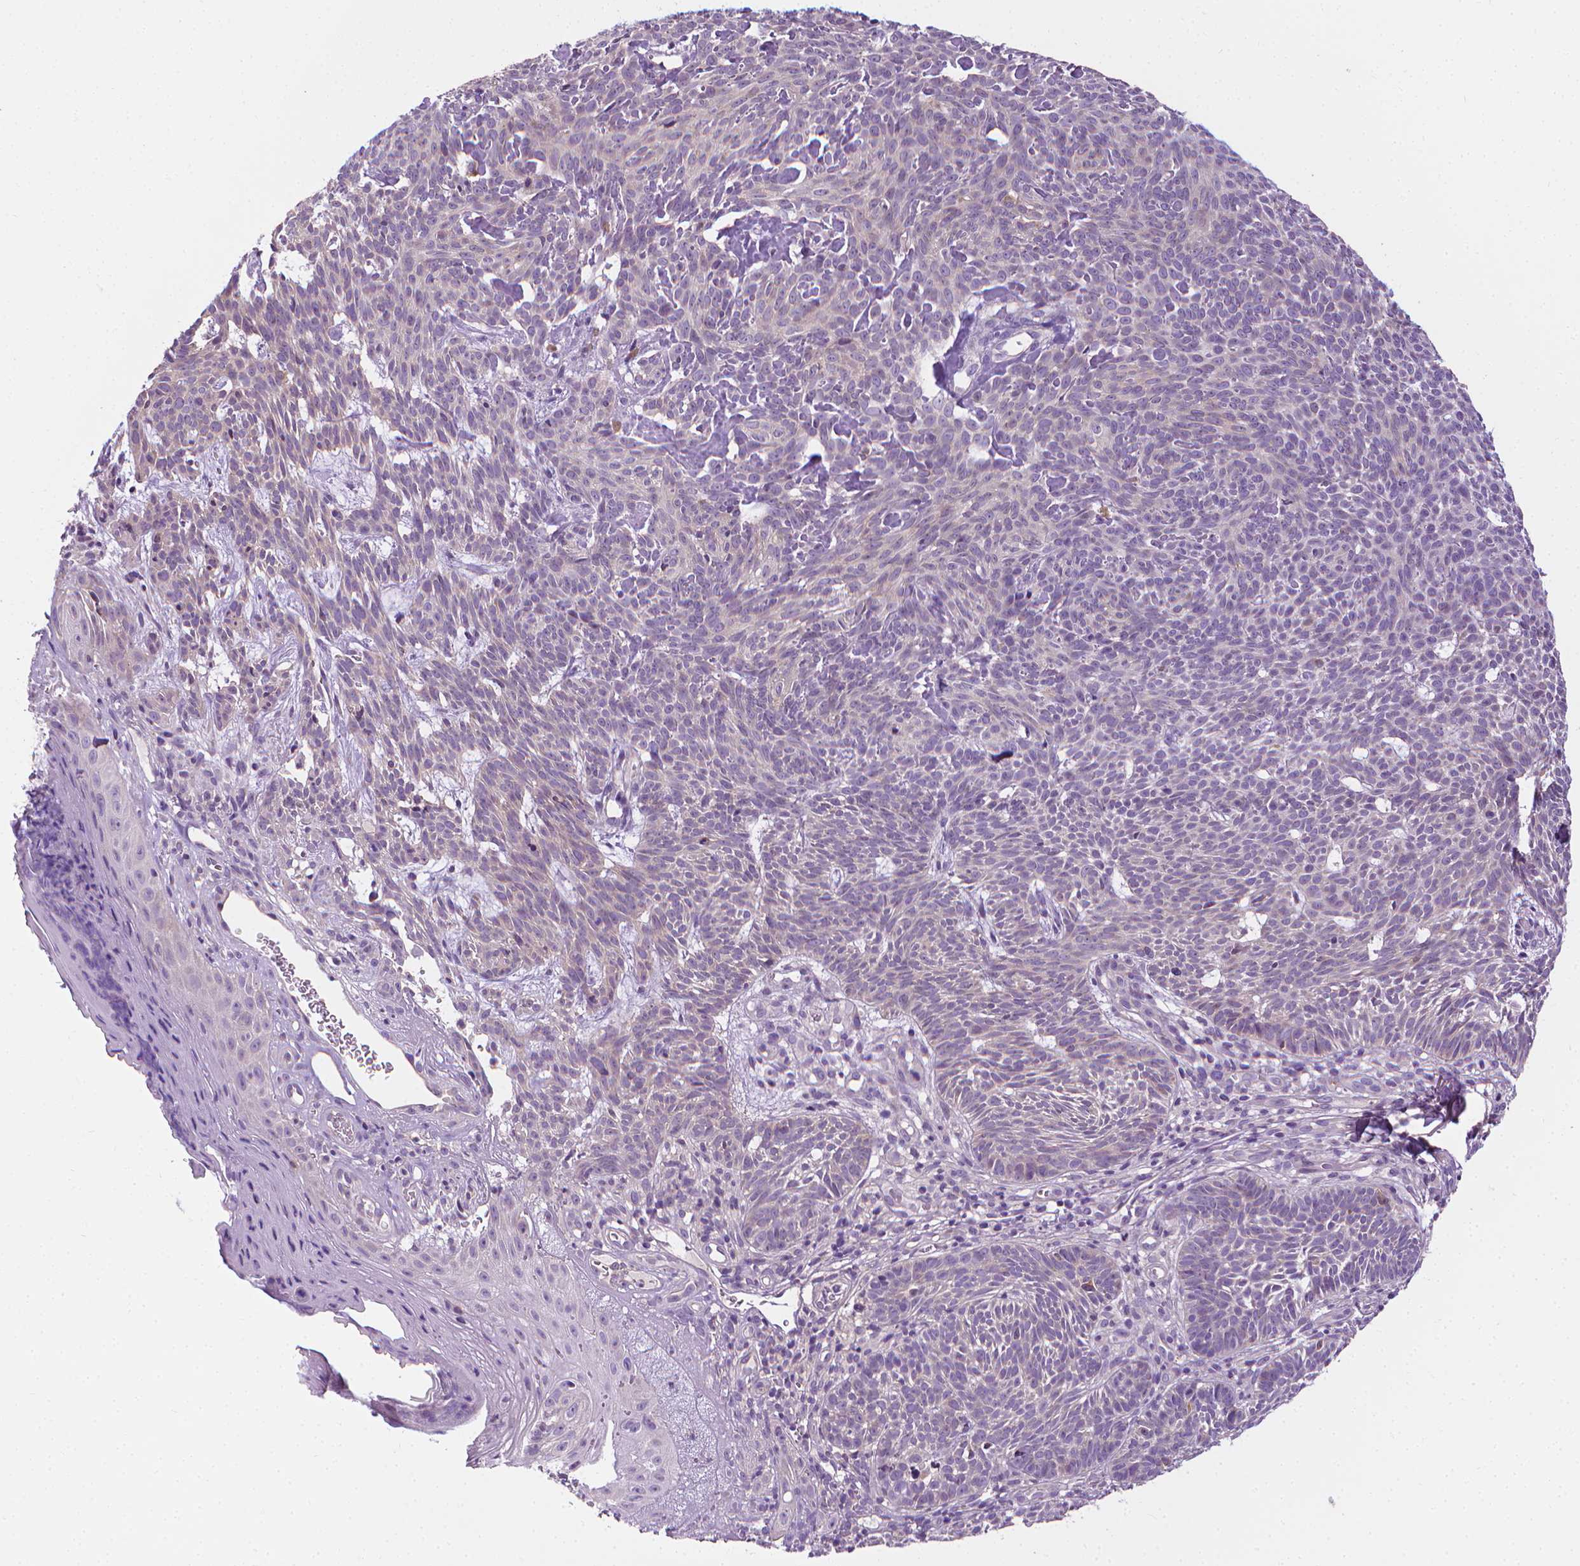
{"staining": {"intensity": "negative", "quantity": "none", "location": "none"}, "tissue": "skin cancer", "cell_type": "Tumor cells", "image_type": "cancer", "snomed": [{"axis": "morphology", "description": "Basal cell carcinoma"}, {"axis": "topography", "description": "Skin"}], "caption": "Immunohistochemistry (IHC) micrograph of human skin cancer (basal cell carcinoma) stained for a protein (brown), which displays no staining in tumor cells. The staining was performed using DAB to visualize the protein expression in brown, while the nuclei were stained in blue with hematoxylin (Magnification: 20x).", "gene": "MCOLN3", "patient": {"sex": "male", "age": 59}}